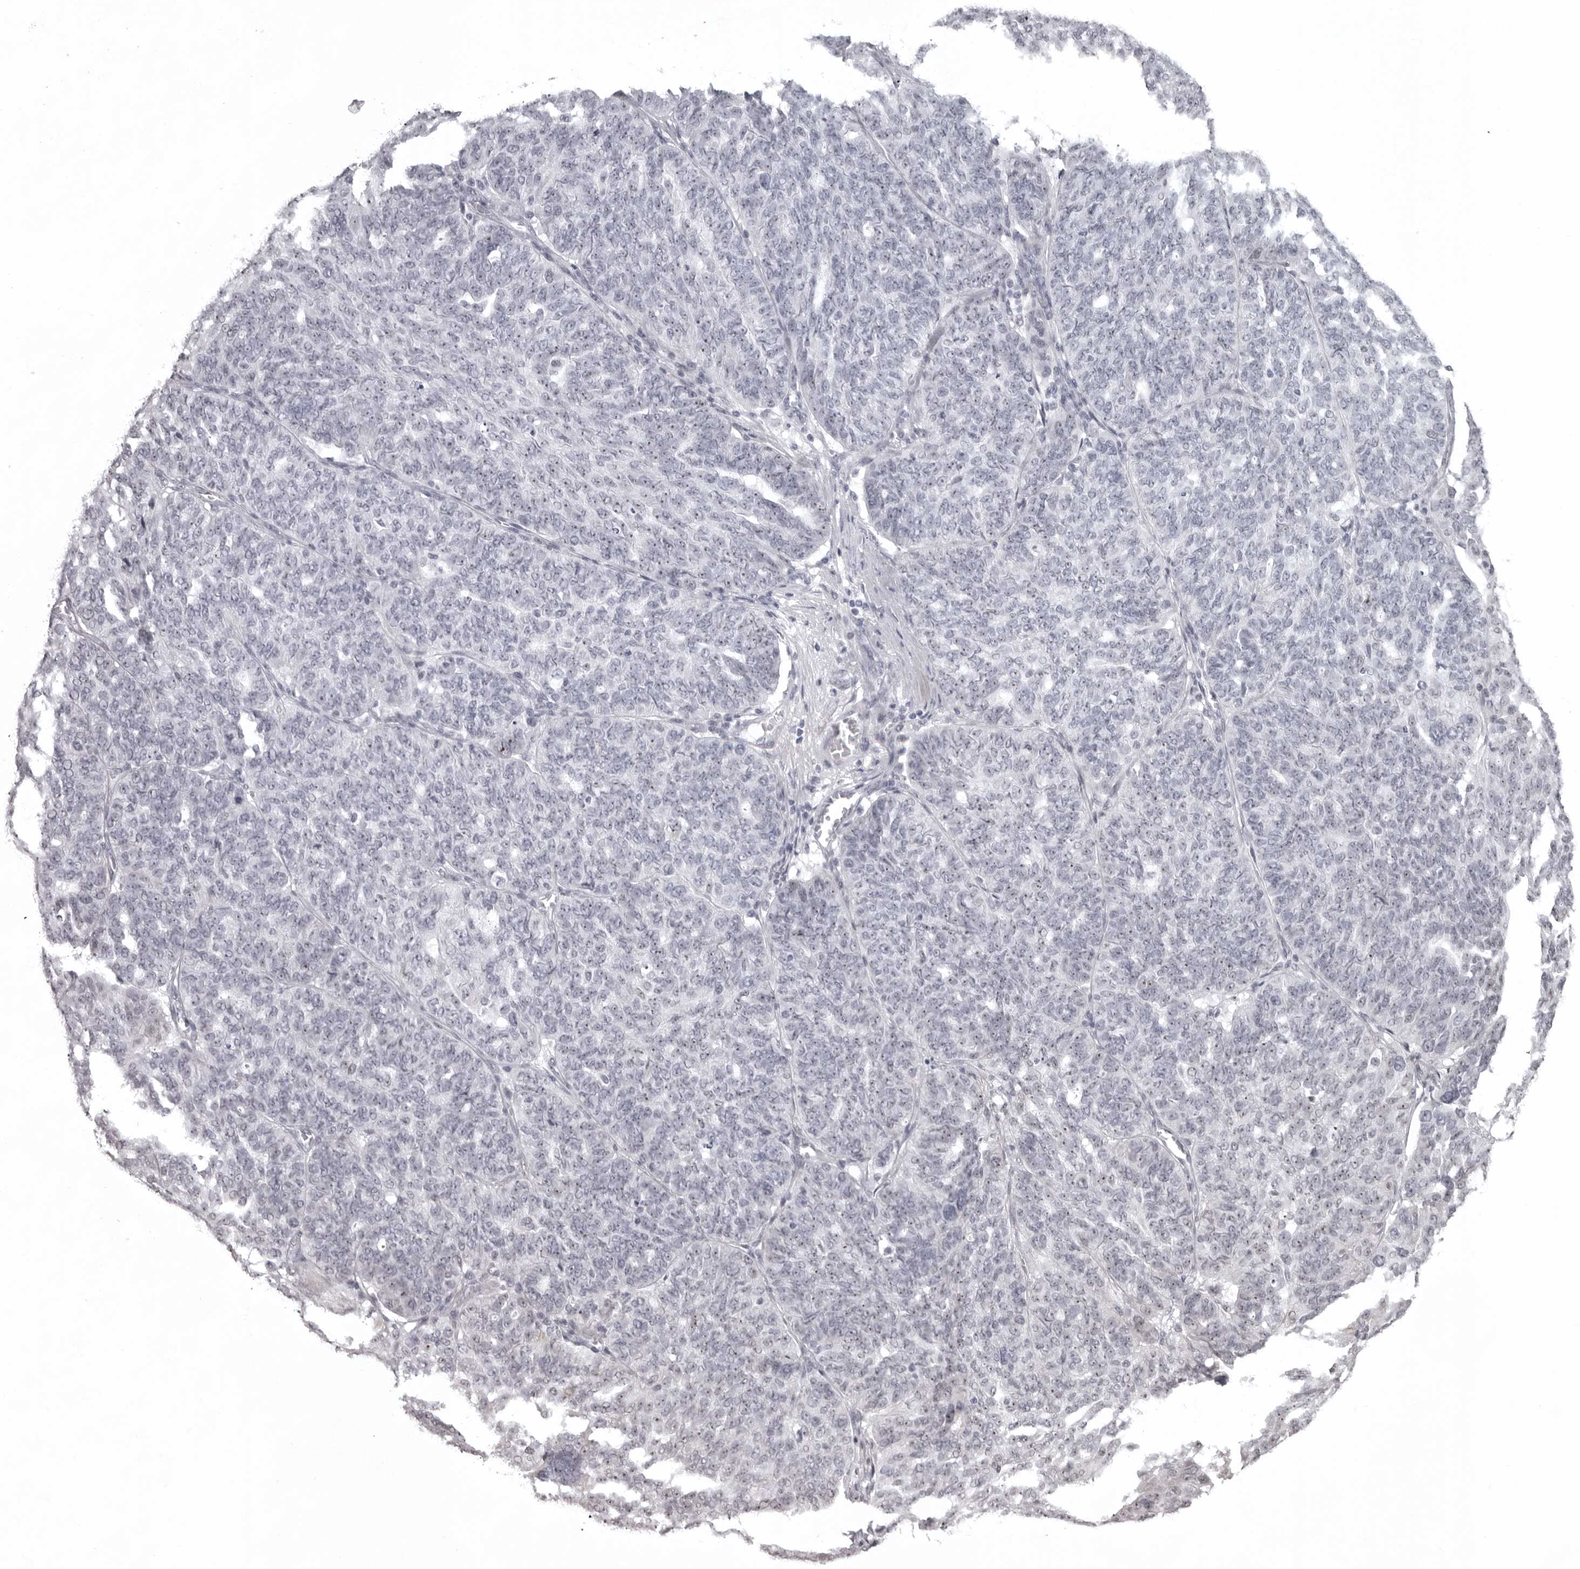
{"staining": {"intensity": "negative", "quantity": "none", "location": "none"}, "tissue": "ovarian cancer", "cell_type": "Tumor cells", "image_type": "cancer", "snomed": [{"axis": "morphology", "description": "Cystadenocarcinoma, serous, NOS"}, {"axis": "topography", "description": "Ovary"}], "caption": "Ovarian serous cystadenocarcinoma was stained to show a protein in brown. There is no significant staining in tumor cells.", "gene": "HELZ", "patient": {"sex": "female", "age": 59}}